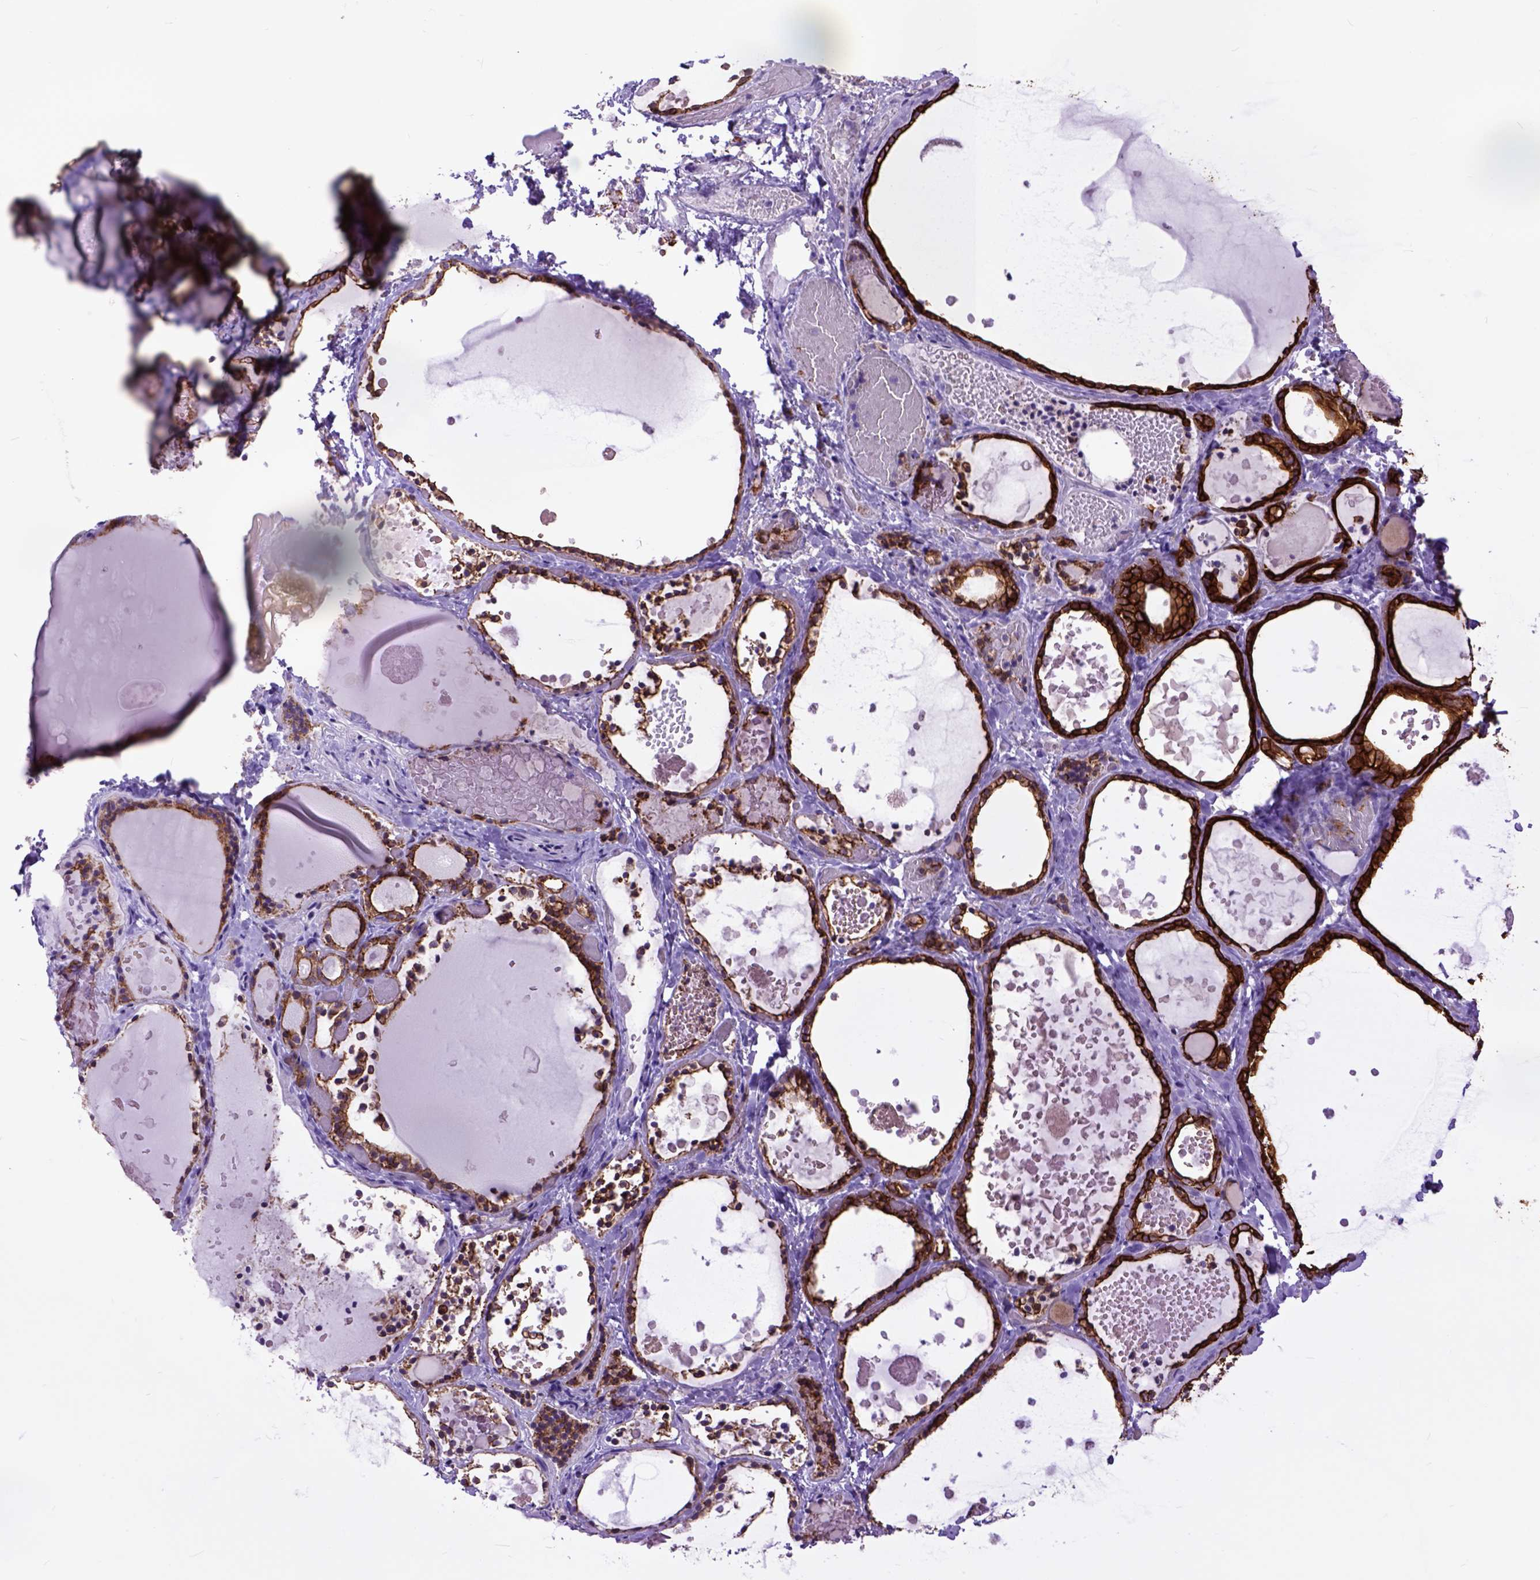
{"staining": {"intensity": "strong", "quantity": ">75%", "location": "cytoplasmic/membranous"}, "tissue": "thyroid gland", "cell_type": "Glandular cells", "image_type": "normal", "snomed": [{"axis": "morphology", "description": "Normal tissue, NOS"}, {"axis": "topography", "description": "Thyroid gland"}], "caption": "Human thyroid gland stained with a brown dye demonstrates strong cytoplasmic/membranous positive staining in approximately >75% of glandular cells.", "gene": "RAB25", "patient": {"sex": "female", "age": 56}}